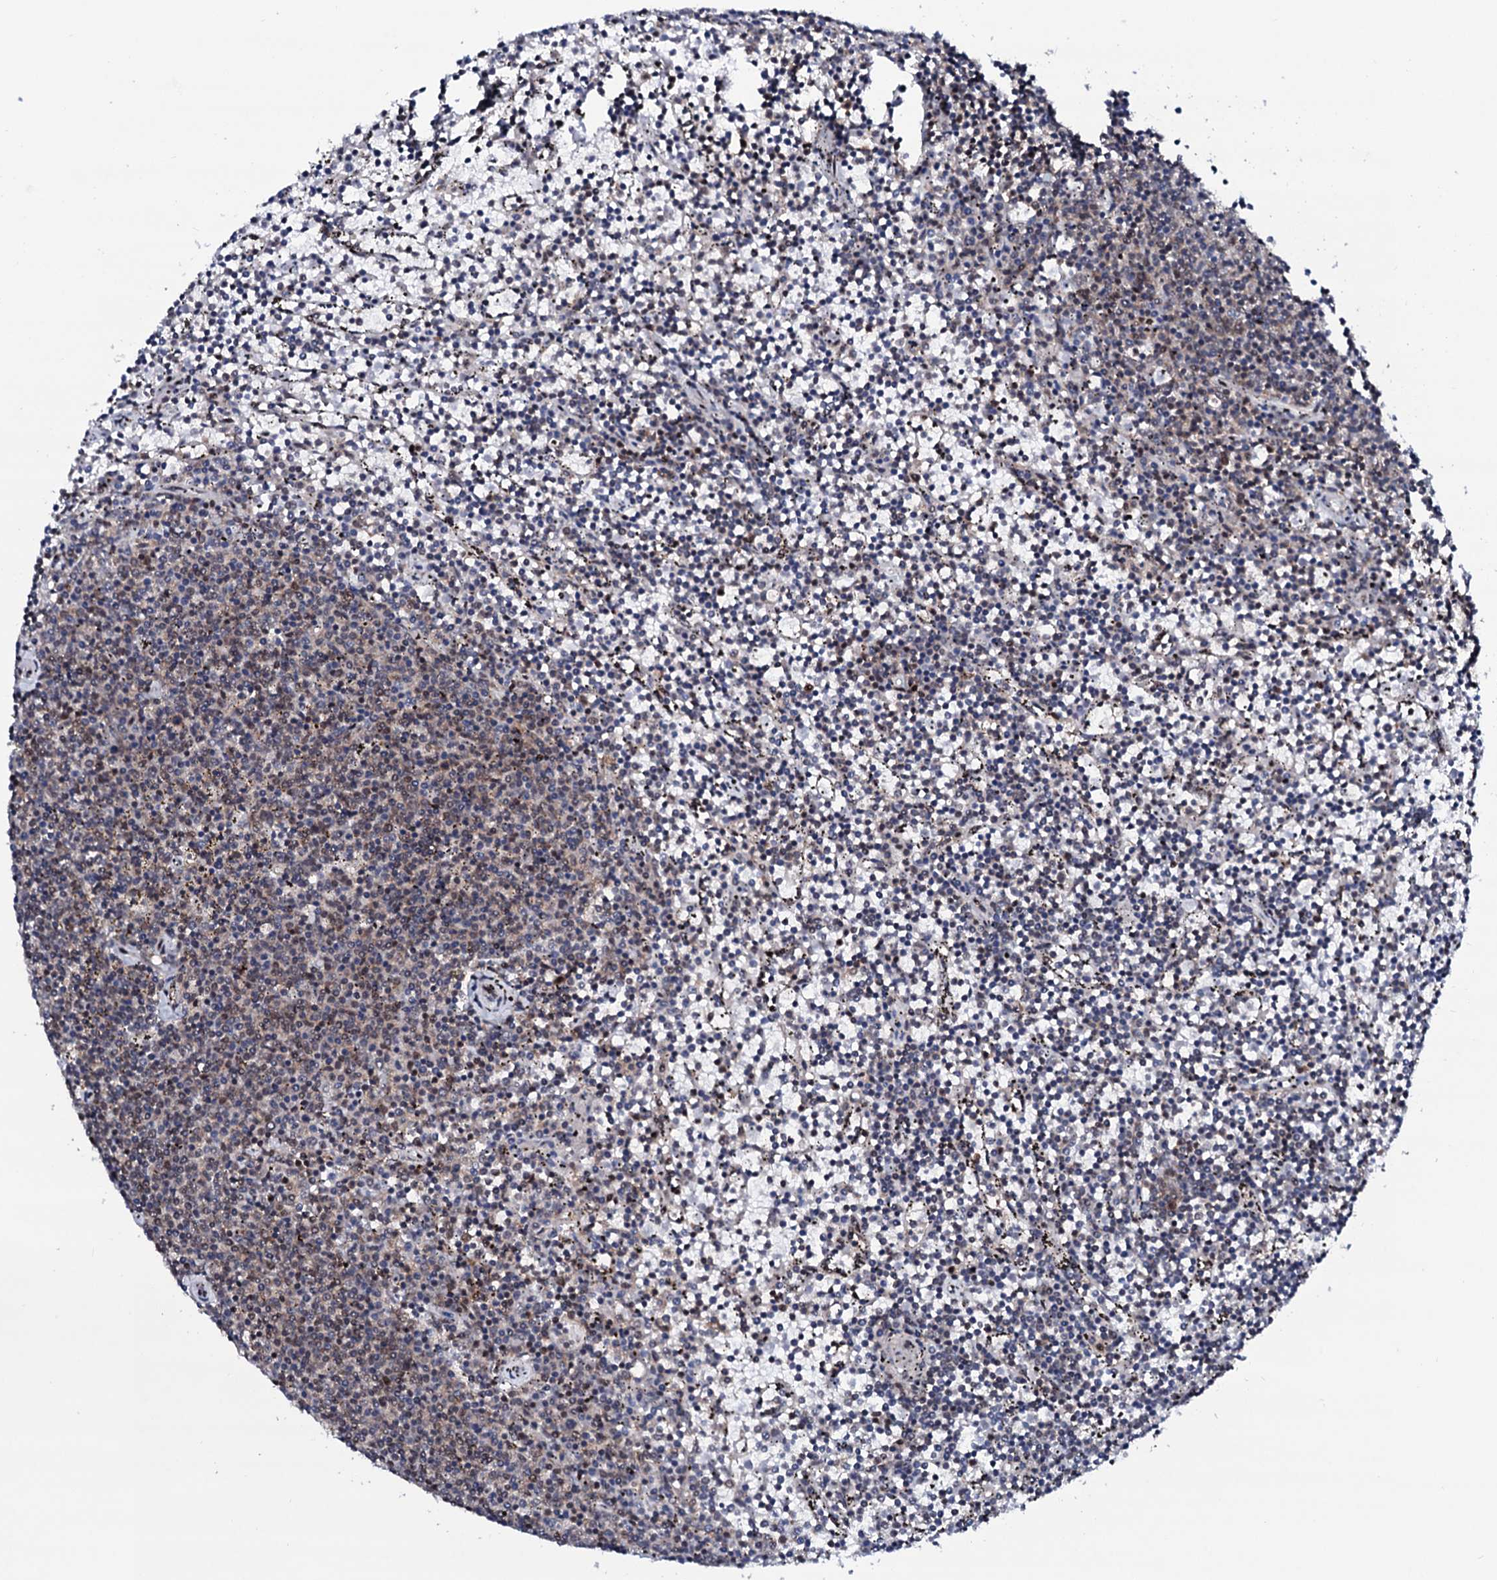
{"staining": {"intensity": "weak", "quantity": "<25%", "location": "nuclear"}, "tissue": "lymphoma", "cell_type": "Tumor cells", "image_type": "cancer", "snomed": [{"axis": "morphology", "description": "Malignant lymphoma, non-Hodgkin's type, Low grade"}, {"axis": "topography", "description": "Spleen"}], "caption": "There is no significant staining in tumor cells of lymphoma. (Stains: DAB IHC with hematoxylin counter stain, Microscopy: brightfield microscopy at high magnification).", "gene": "PRPF18", "patient": {"sex": "female", "age": 50}}